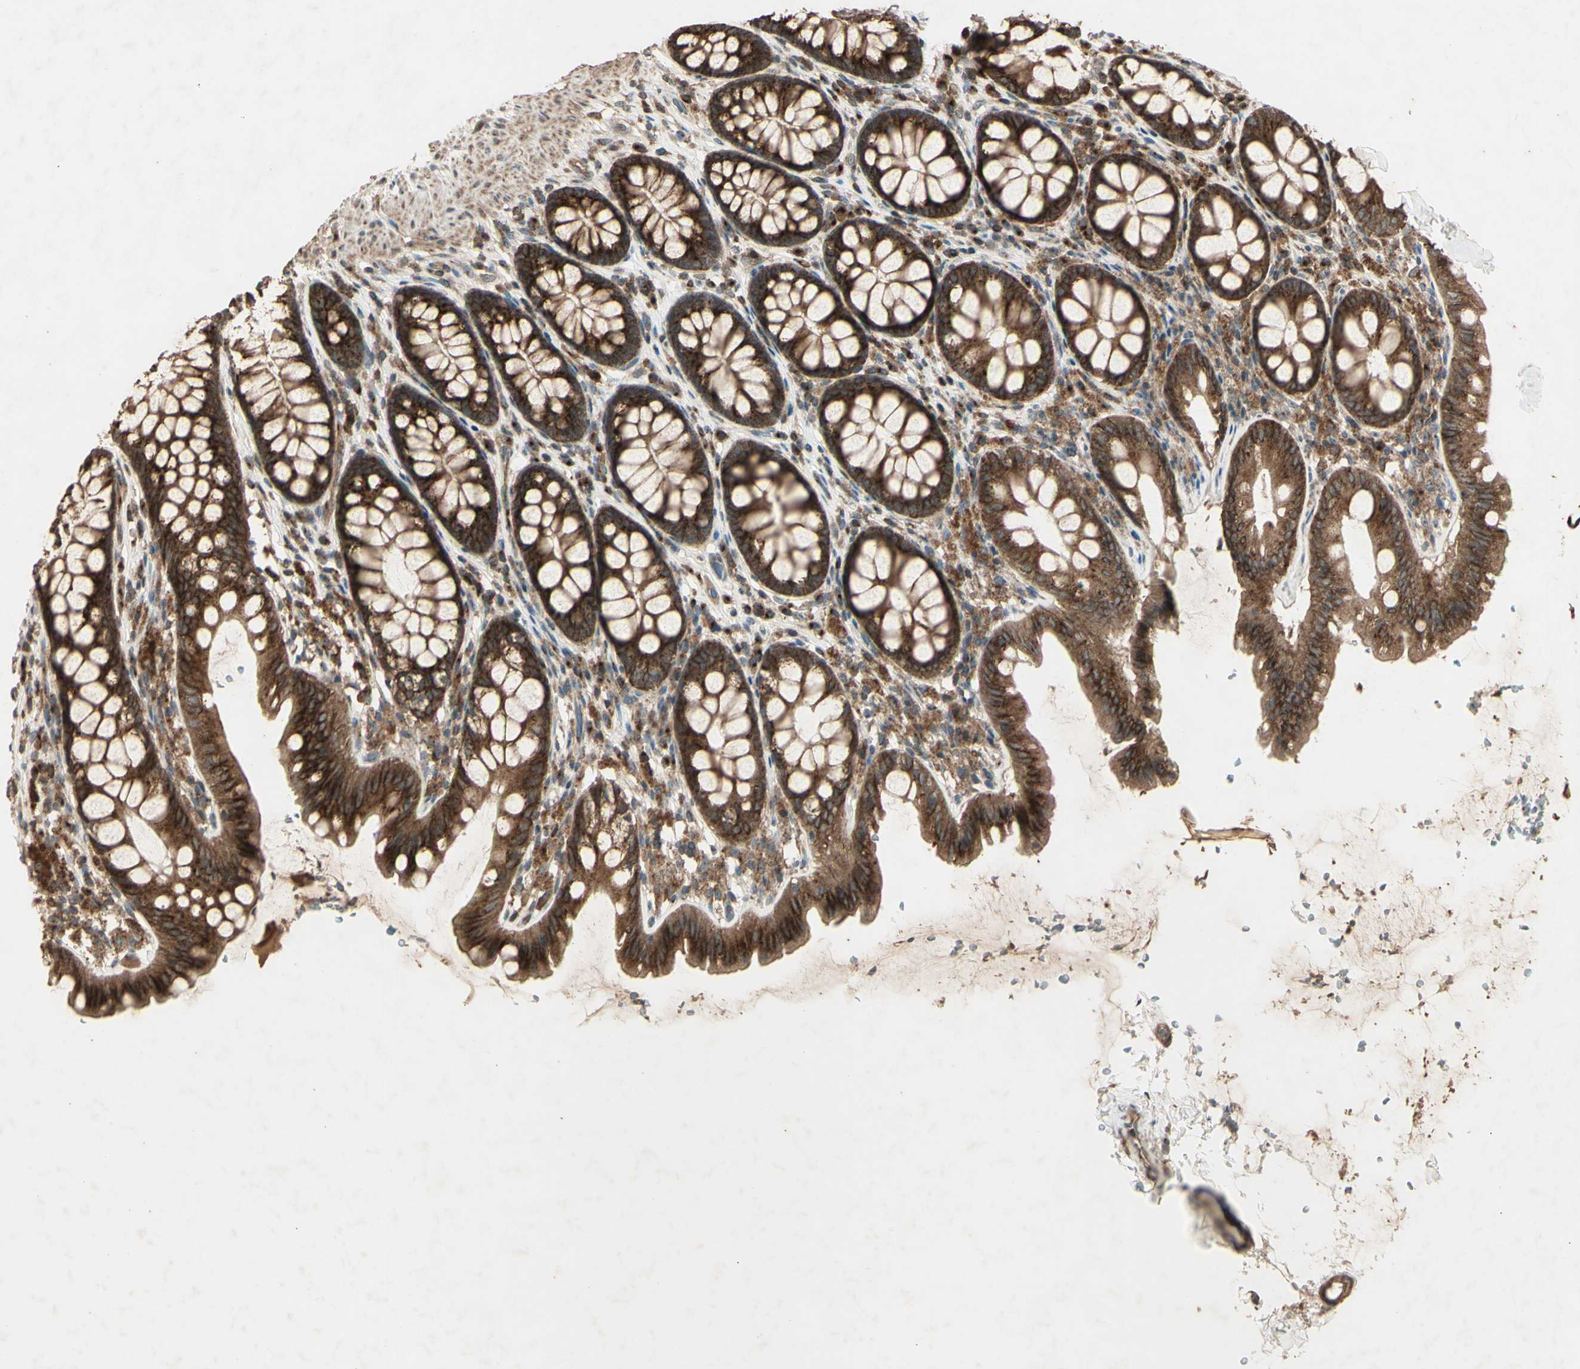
{"staining": {"intensity": "moderate", "quantity": ">75%", "location": "cytoplasmic/membranous"}, "tissue": "colon", "cell_type": "Endothelial cells", "image_type": "normal", "snomed": [{"axis": "morphology", "description": "Normal tissue, NOS"}, {"axis": "topography", "description": "Colon"}], "caption": "Immunohistochemical staining of normal colon shows >75% levels of moderate cytoplasmic/membranous protein positivity in about >75% of endothelial cells.", "gene": "AP1G1", "patient": {"sex": "female", "age": 55}}